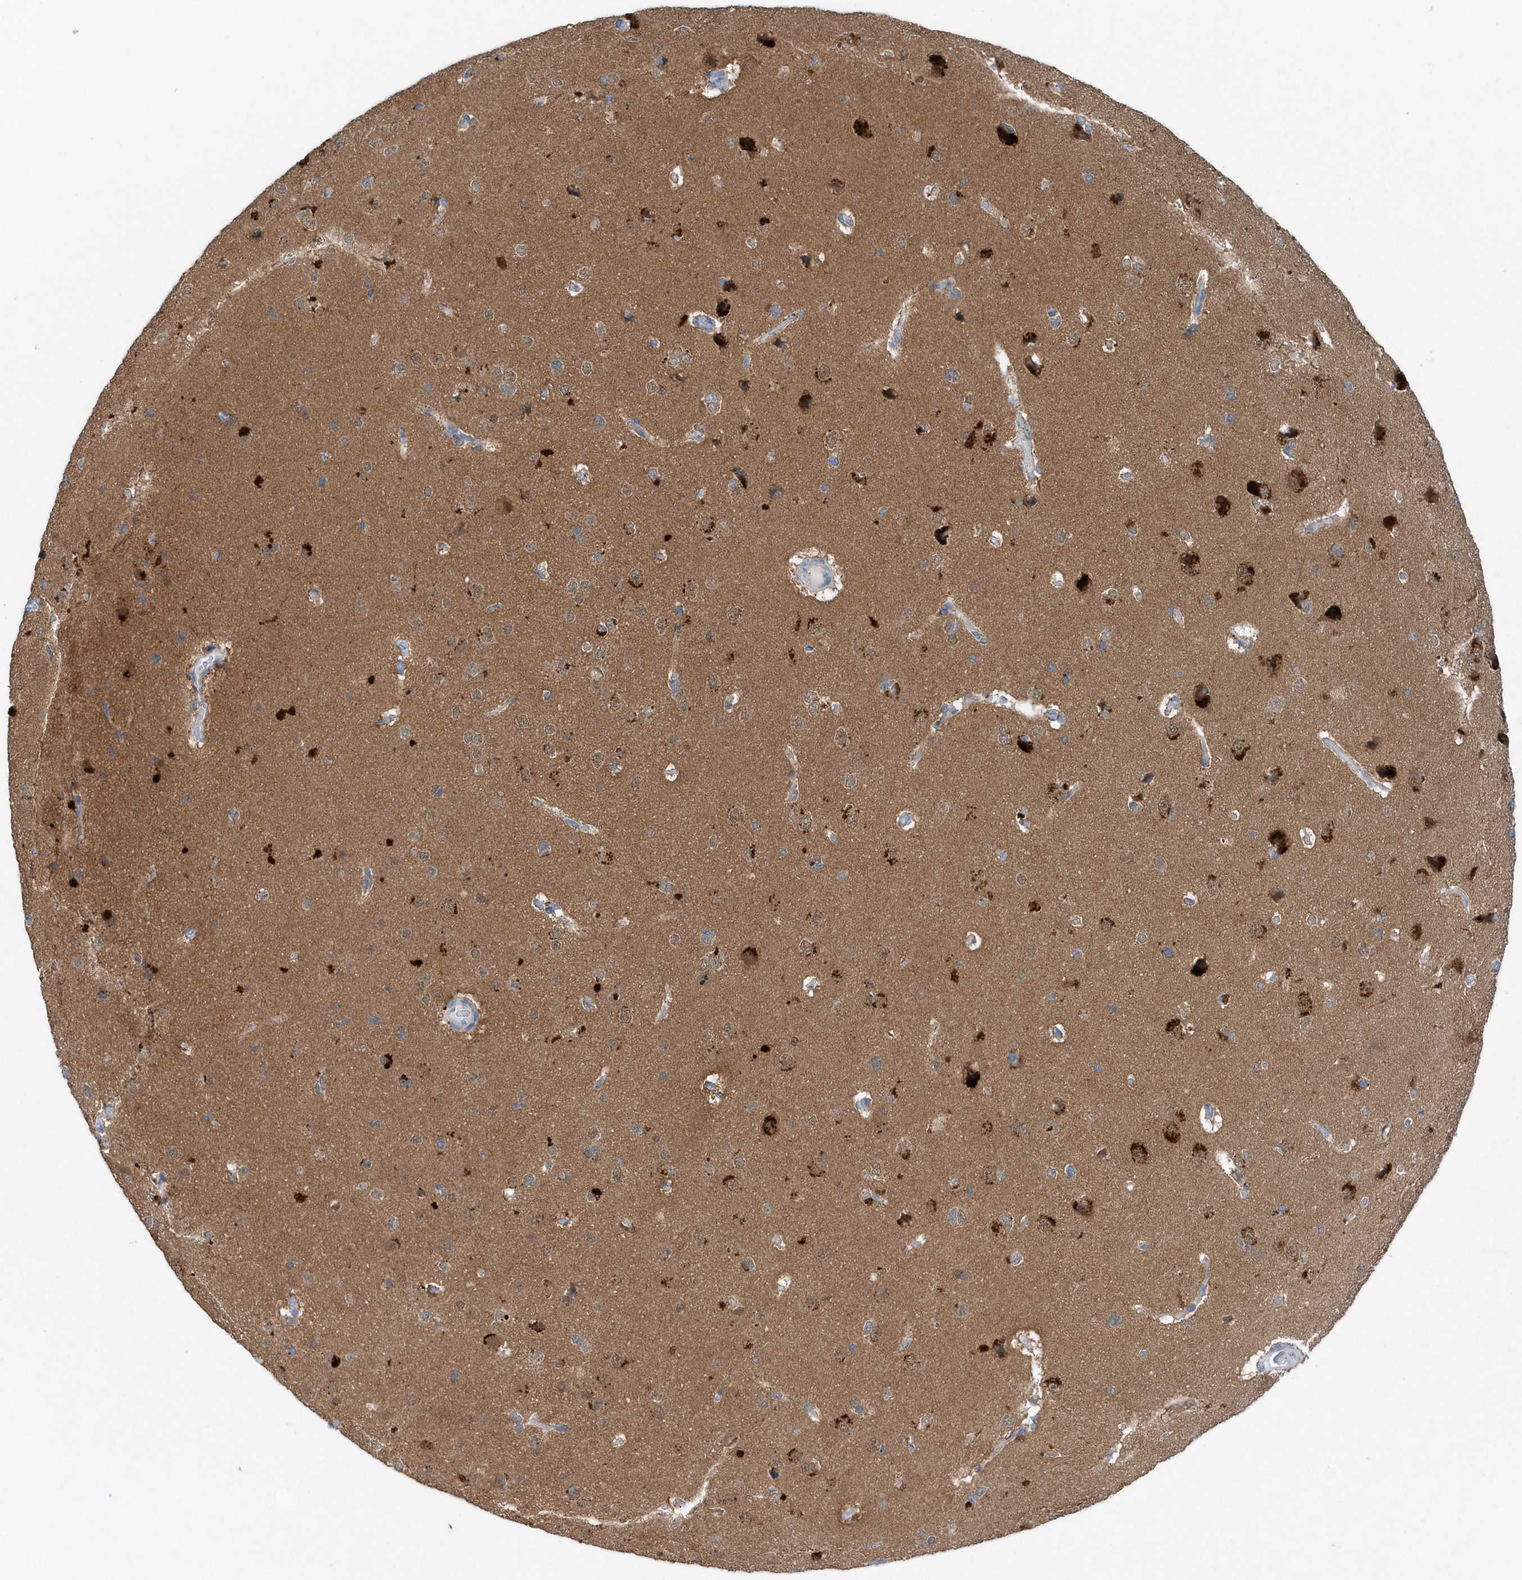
{"staining": {"intensity": "negative", "quantity": "none", "location": "none"}, "tissue": "cerebral cortex", "cell_type": "Endothelial cells", "image_type": "normal", "snomed": [{"axis": "morphology", "description": "Normal tissue, NOS"}, {"axis": "topography", "description": "Cerebral cortex"}], "caption": "Cerebral cortex was stained to show a protein in brown. There is no significant positivity in endothelial cells. (IHC, brightfield microscopy, high magnification).", "gene": "PFN2", "patient": {"sex": "male", "age": 62}}